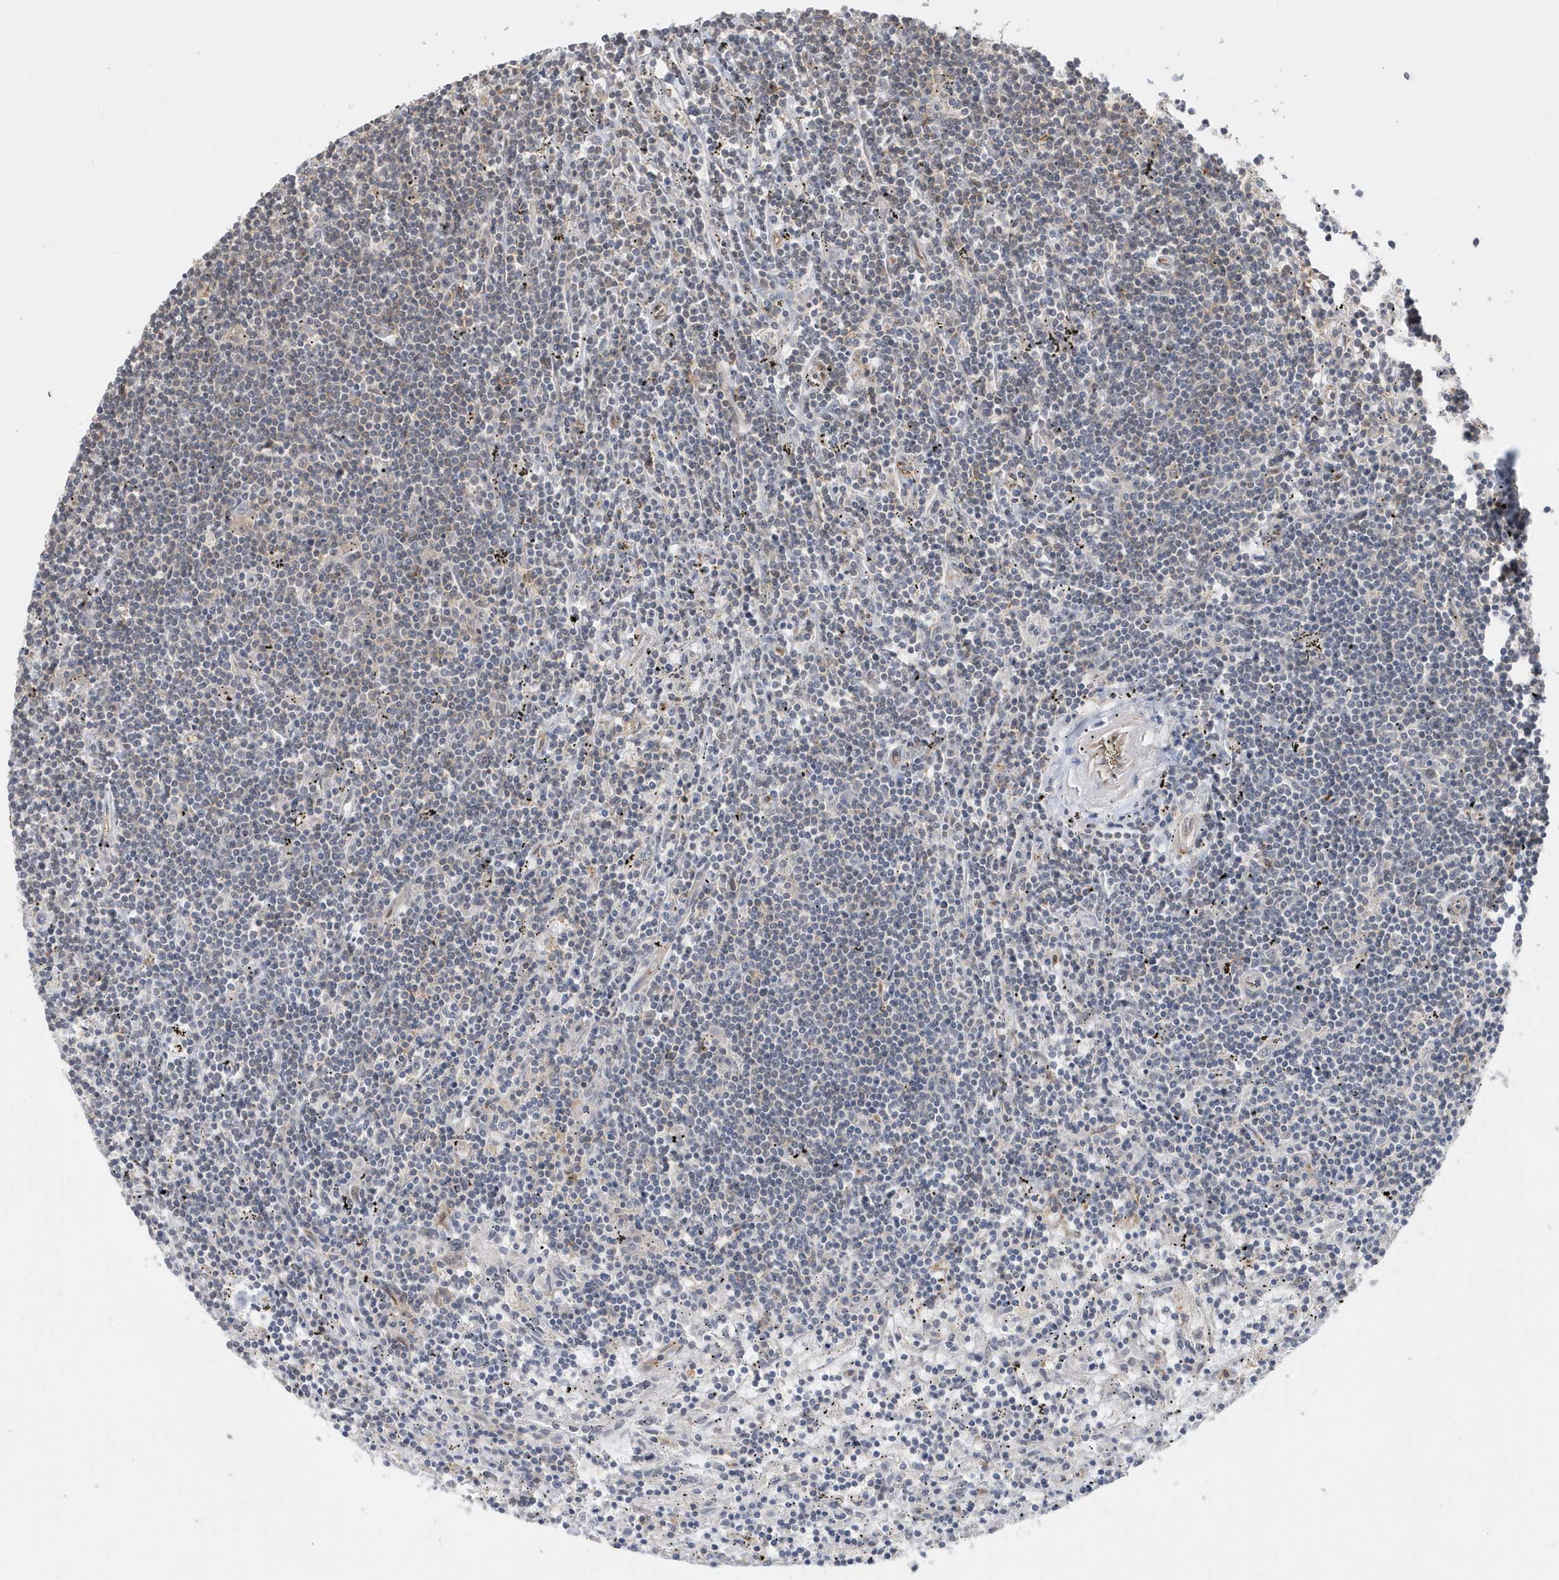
{"staining": {"intensity": "negative", "quantity": "none", "location": "none"}, "tissue": "lymphoma", "cell_type": "Tumor cells", "image_type": "cancer", "snomed": [{"axis": "morphology", "description": "Malignant lymphoma, non-Hodgkin's type, Low grade"}, {"axis": "topography", "description": "Spleen"}], "caption": "DAB (3,3'-diaminobenzidine) immunohistochemical staining of human malignant lymphoma, non-Hodgkin's type (low-grade) displays no significant positivity in tumor cells. Nuclei are stained in blue.", "gene": "CRIP3", "patient": {"sex": "male", "age": 76}}